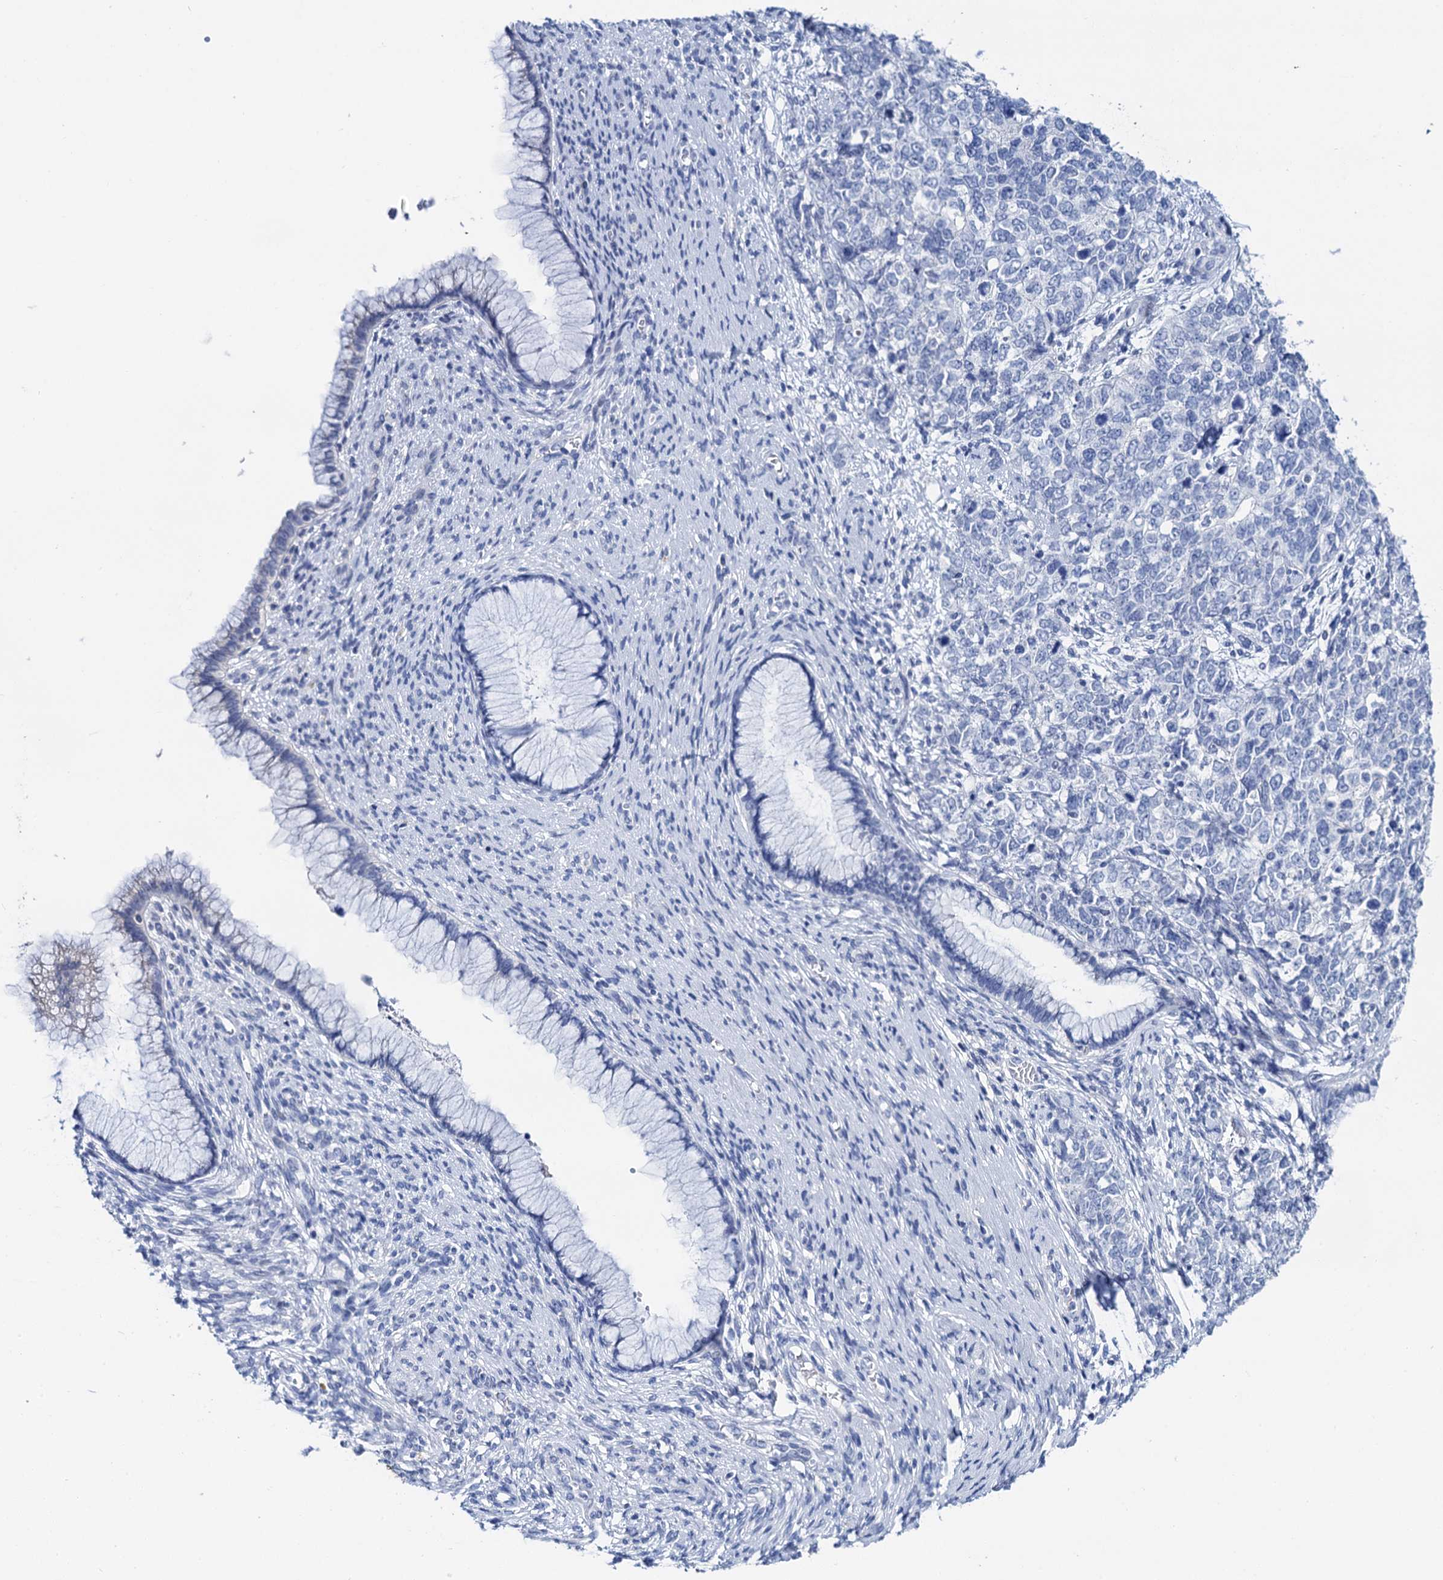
{"staining": {"intensity": "negative", "quantity": "none", "location": "none"}, "tissue": "cervical cancer", "cell_type": "Tumor cells", "image_type": "cancer", "snomed": [{"axis": "morphology", "description": "Squamous cell carcinoma, NOS"}, {"axis": "topography", "description": "Cervix"}], "caption": "DAB immunohistochemical staining of squamous cell carcinoma (cervical) reveals no significant staining in tumor cells.", "gene": "LYPD3", "patient": {"sex": "female", "age": 63}}